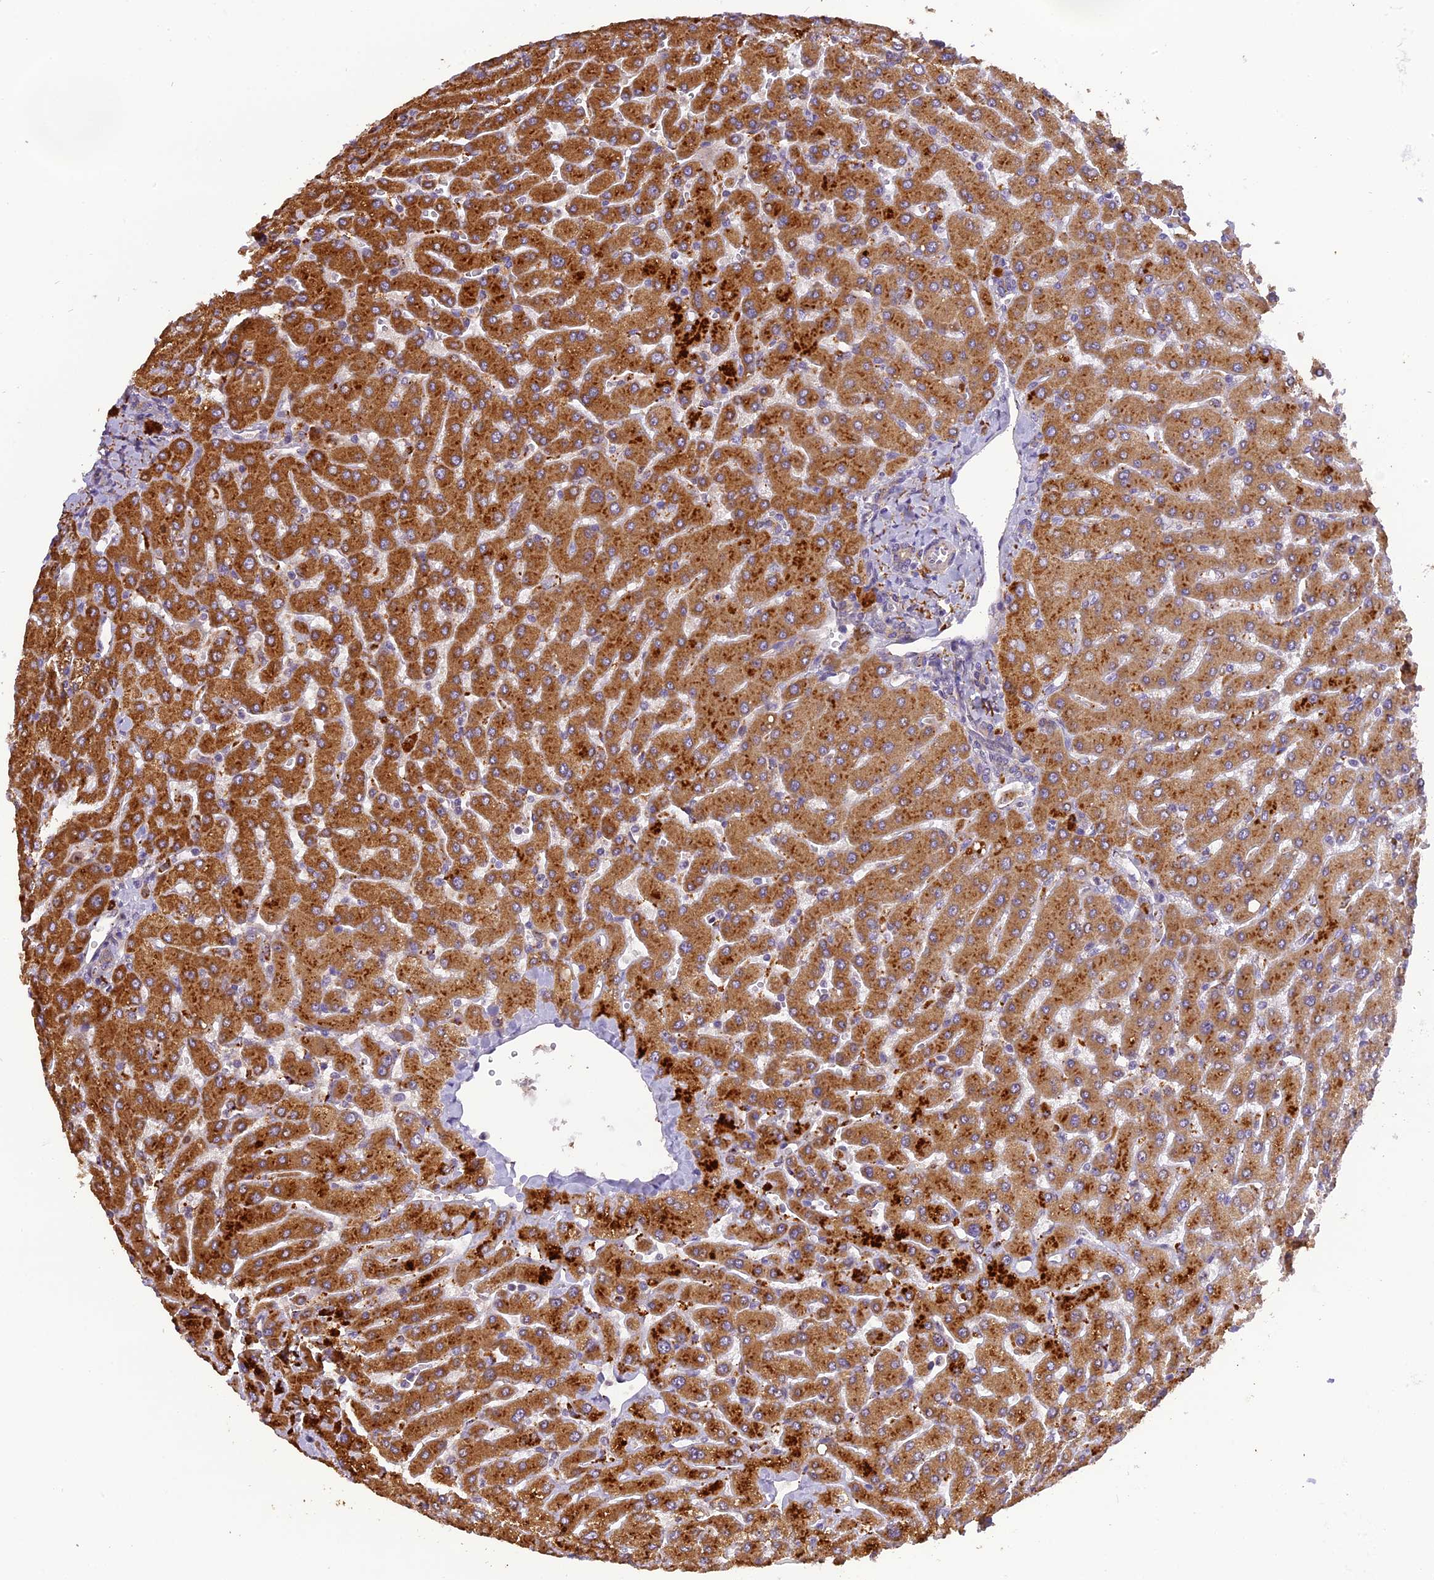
{"staining": {"intensity": "weak", "quantity": "25%-75%", "location": "cytoplasmic/membranous"}, "tissue": "liver", "cell_type": "Cholangiocytes", "image_type": "normal", "snomed": [{"axis": "morphology", "description": "Normal tissue, NOS"}, {"axis": "topography", "description": "Liver"}], "caption": "There is low levels of weak cytoplasmic/membranous positivity in cholangiocytes of benign liver, as demonstrated by immunohistochemical staining (brown color).", "gene": "FNIP2", "patient": {"sex": "male", "age": 55}}